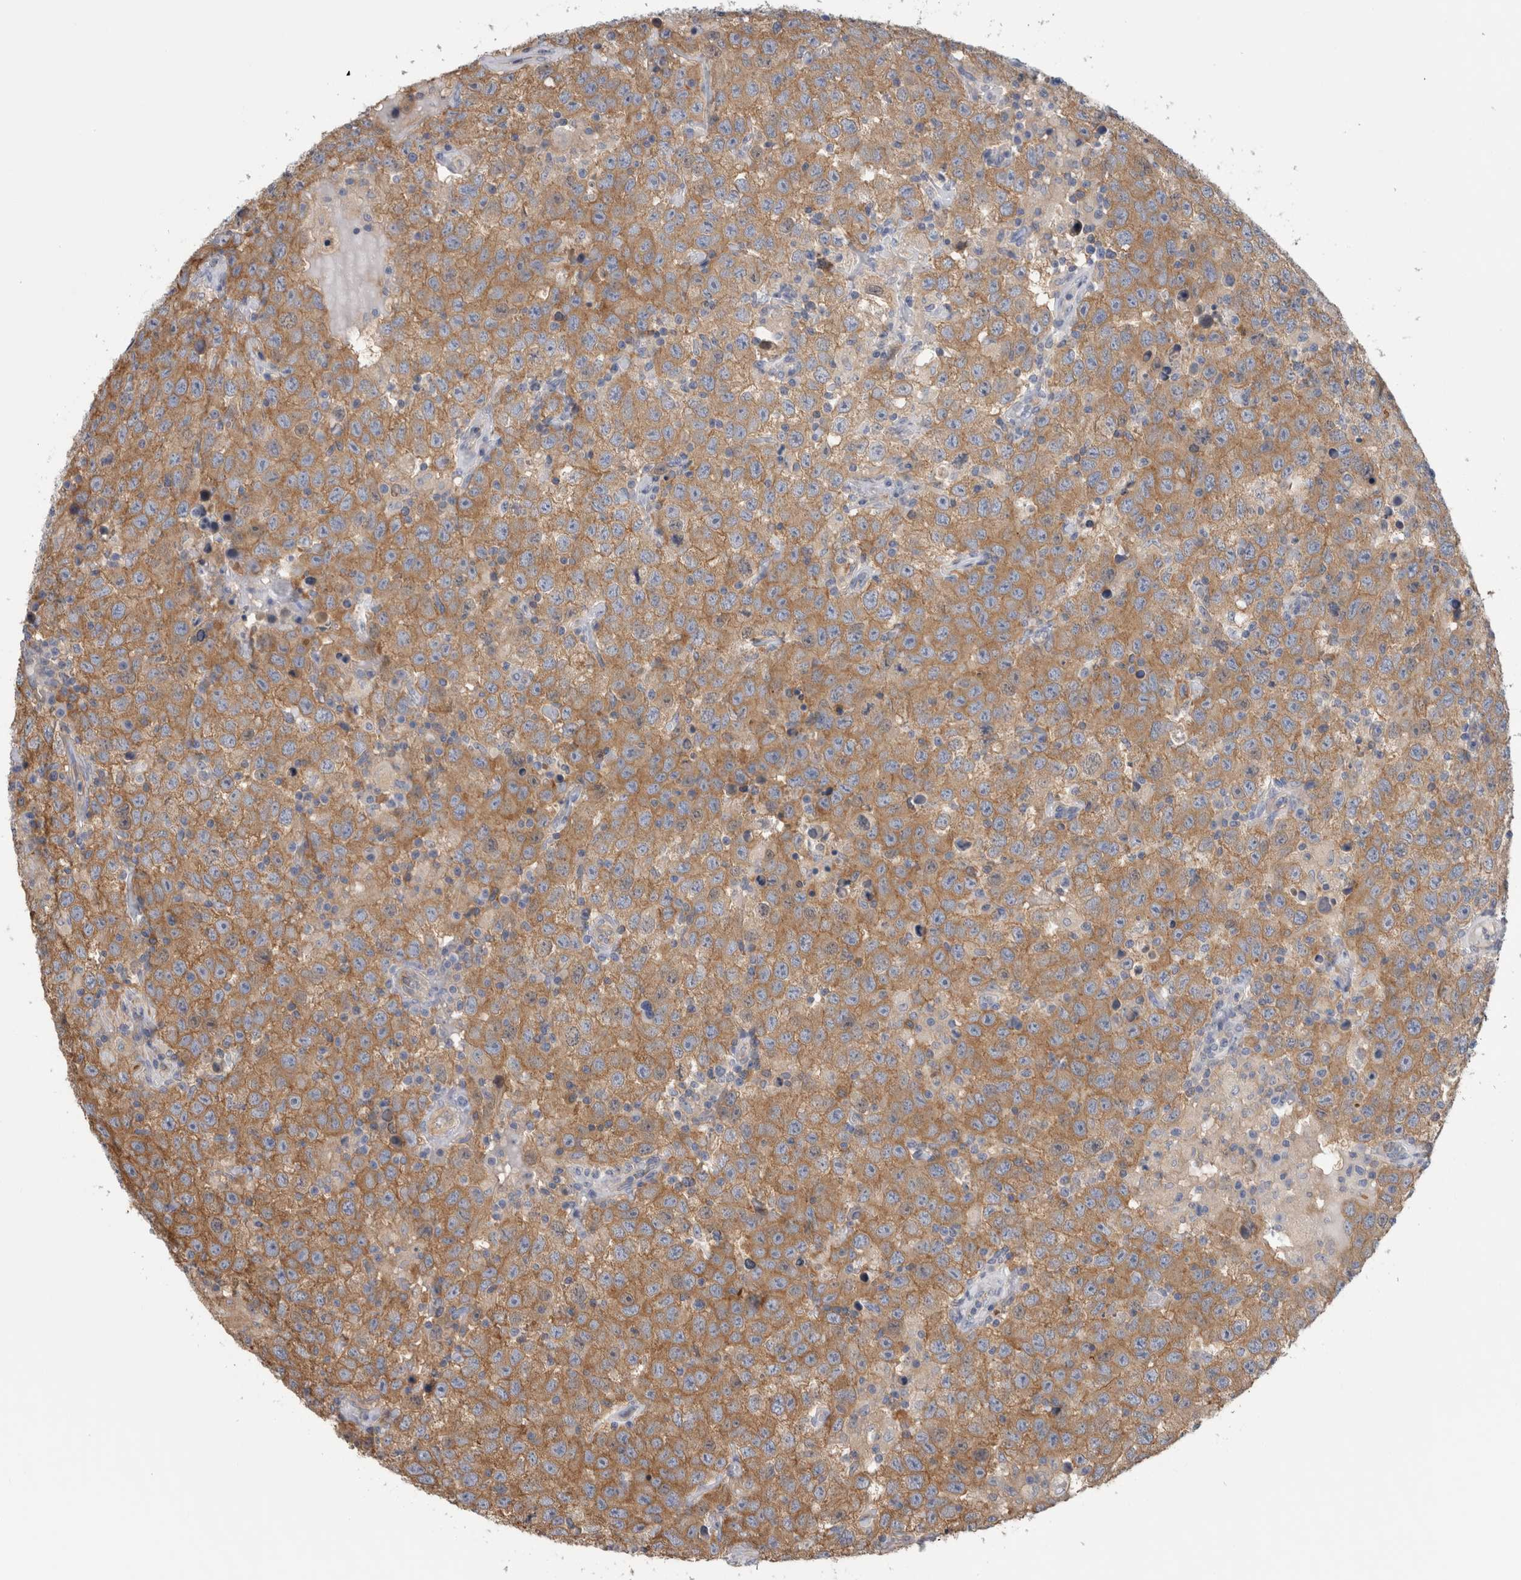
{"staining": {"intensity": "moderate", "quantity": ">75%", "location": "cytoplasmic/membranous"}, "tissue": "testis cancer", "cell_type": "Tumor cells", "image_type": "cancer", "snomed": [{"axis": "morphology", "description": "Seminoma, NOS"}, {"axis": "topography", "description": "Testis"}], "caption": "A photomicrograph of testis cancer (seminoma) stained for a protein demonstrates moderate cytoplasmic/membranous brown staining in tumor cells.", "gene": "SCRN1", "patient": {"sex": "male", "age": 41}}